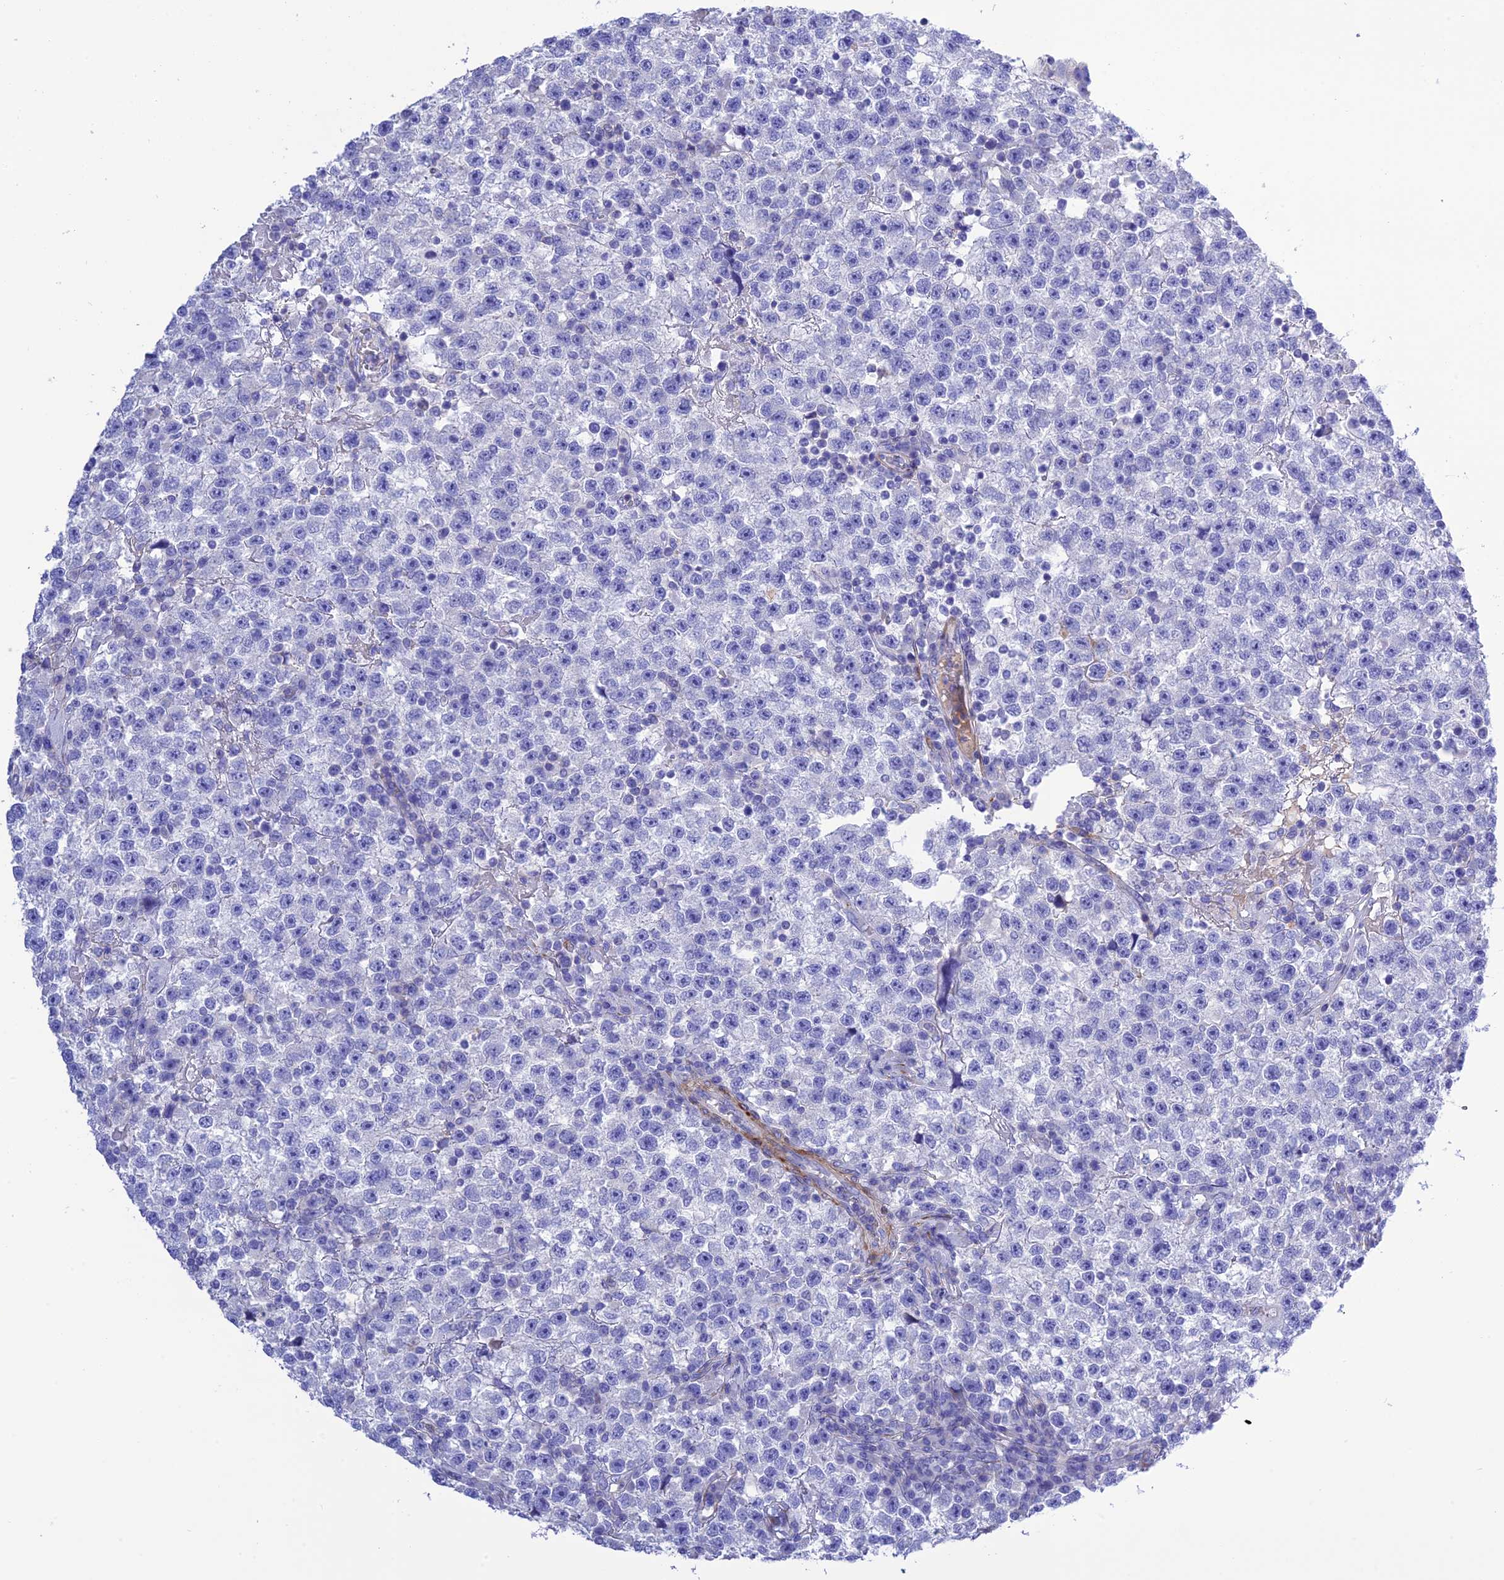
{"staining": {"intensity": "negative", "quantity": "none", "location": "none"}, "tissue": "testis cancer", "cell_type": "Tumor cells", "image_type": "cancer", "snomed": [{"axis": "morphology", "description": "Seminoma, NOS"}, {"axis": "topography", "description": "Testis"}], "caption": "The immunohistochemistry image has no significant positivity in tumor cells of seminoma (testis) tissue.", "gene": "FRA10AC1", "patient": {"sex": "male", "age": 22}}